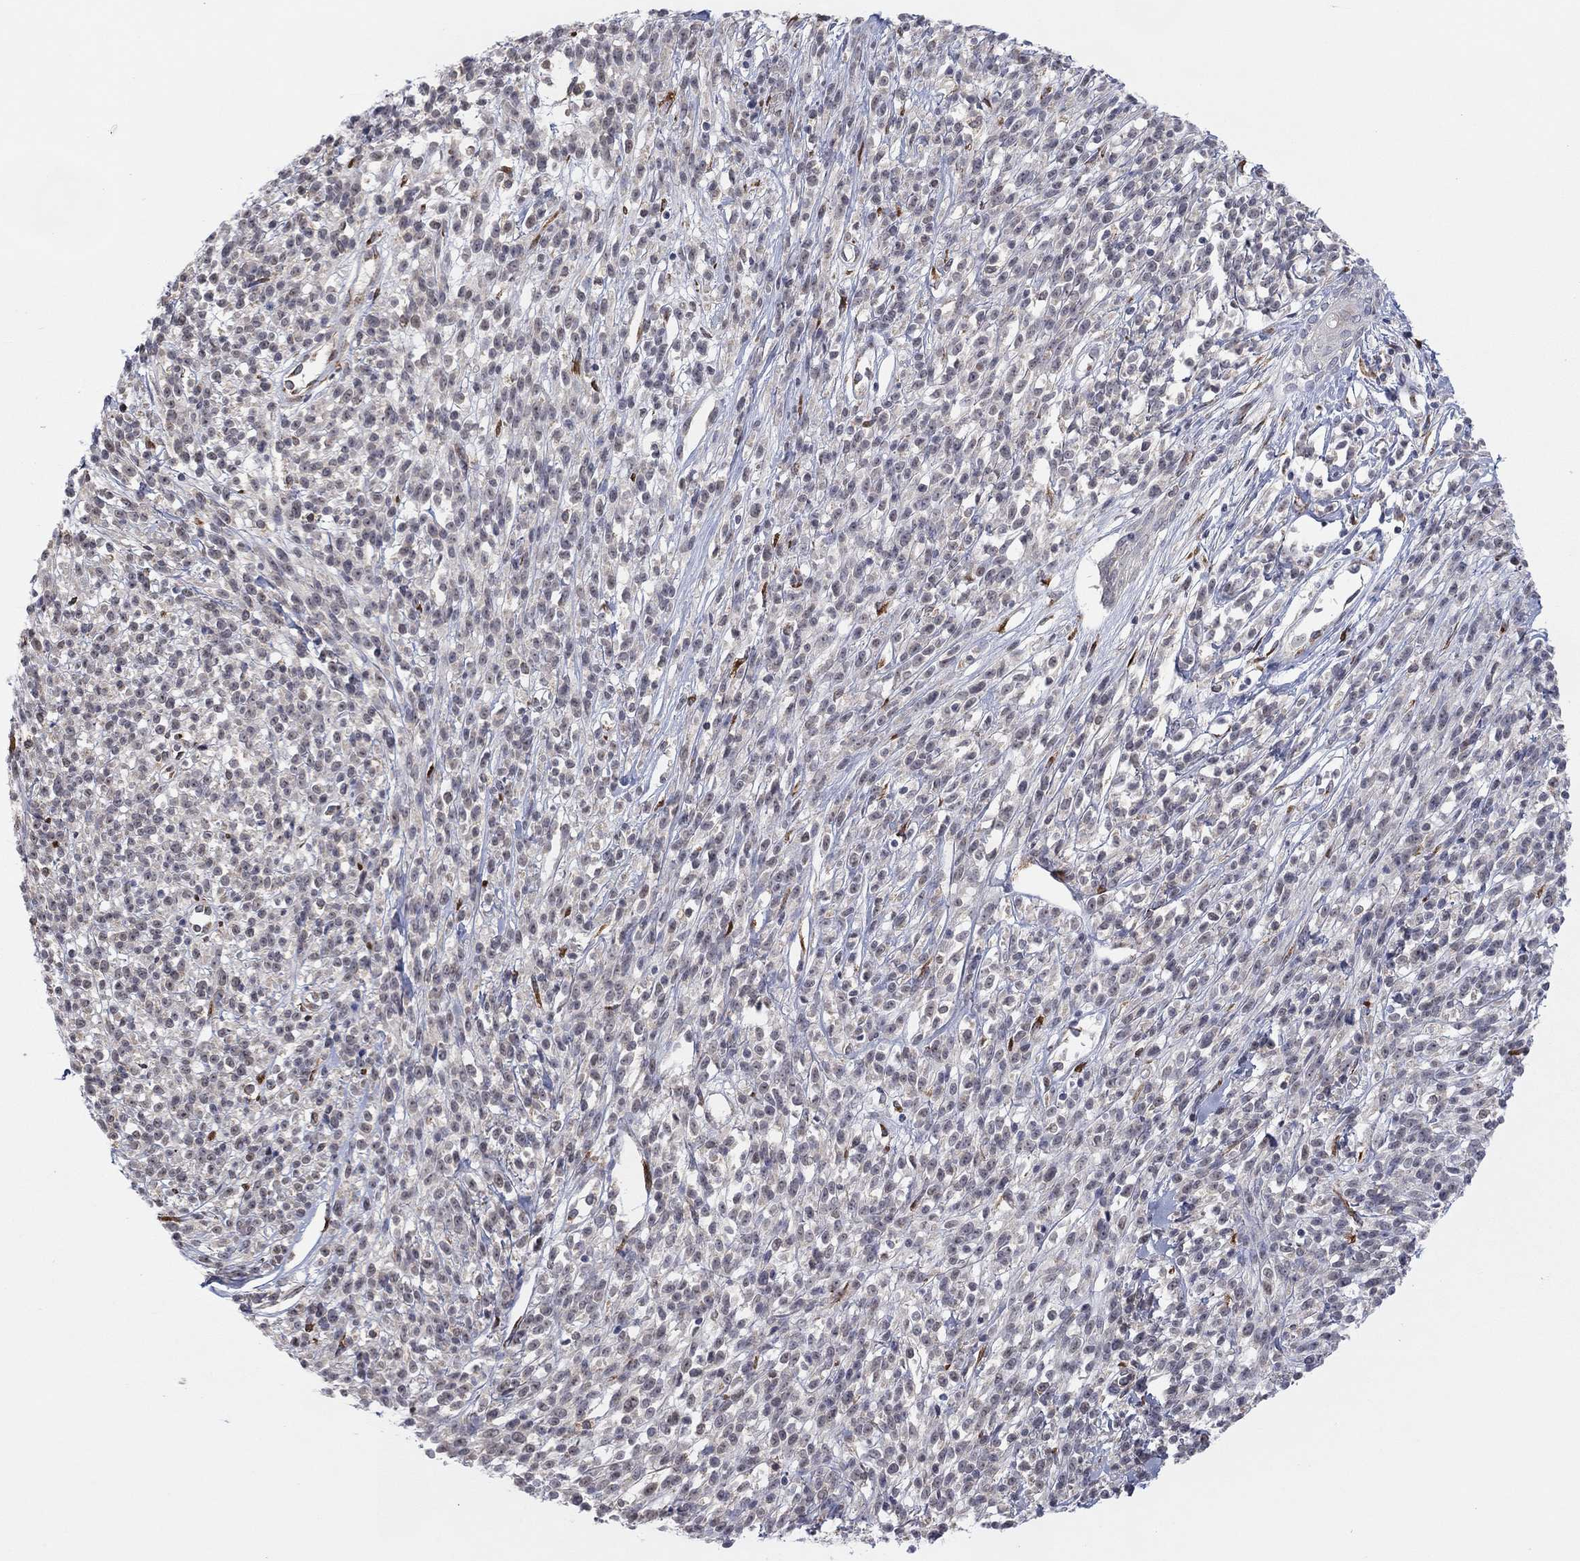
{"staining": {"intensity": "negative", "quantity": "none", "location": "none"}, "tissue": "melanoma", "cell_type": "Tumor cells", "image_type": "cancer", "snomed": [{"axis": "morphology", "description": "Malignant melanoma, NOS"}, {"axis": "topography", "description": "Skin"}, {"axis": "topography", "description": "Skin of trunk"}], "caption": "An image of human malignant melanoma is negative for staining in tumor cells. (DAB IHC with hematoxylin counter stain).", "gene": "MTRFR", "patient": {"sex": "male", "age": 74}}